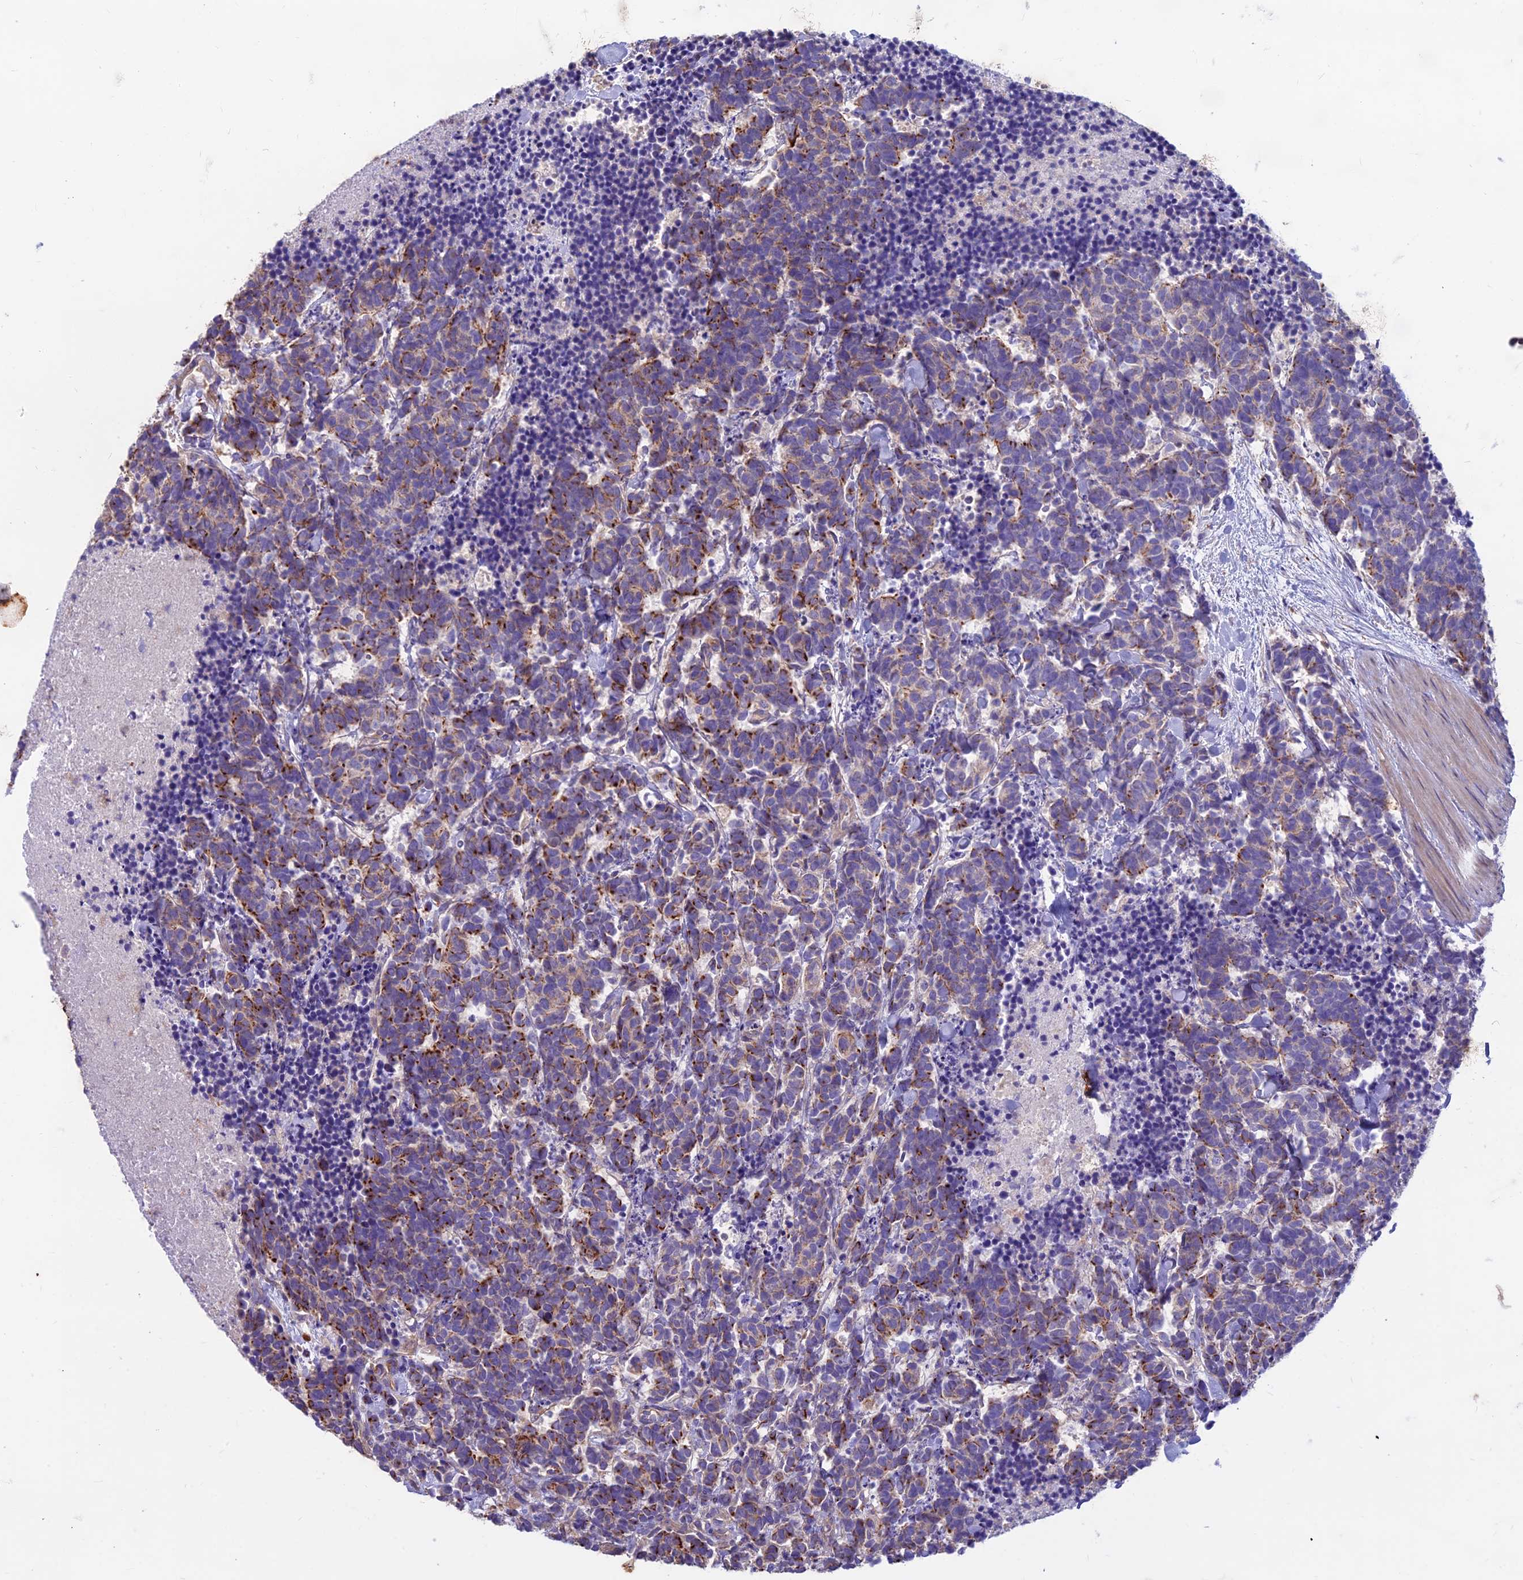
{"staining": {"intensity": "strong", "quantity": "25%-75%", "location": "cytoplasmic/membranous"}, "tissue": "carcinoid", "cell_type": "Tumor cells", "image_type": "cancer", "snomed": [{"axis": "morphology", "description": "Carcinoma, NOS"}, {"axis": "morphology", "description": "Carcinoid, malignant, NOS"}, {"axis": "topography", "description": "Prostate"}], "caption": "Immunohistochemistry micrograph of human carcinoid stained for a protein (brown), which reveals high levels of strong cytoplasmic/membranous staining in approximately 25%-75% of tumor cells.", "gene": "CDAN1", "patient": {"sex": "male", "age": 57}}